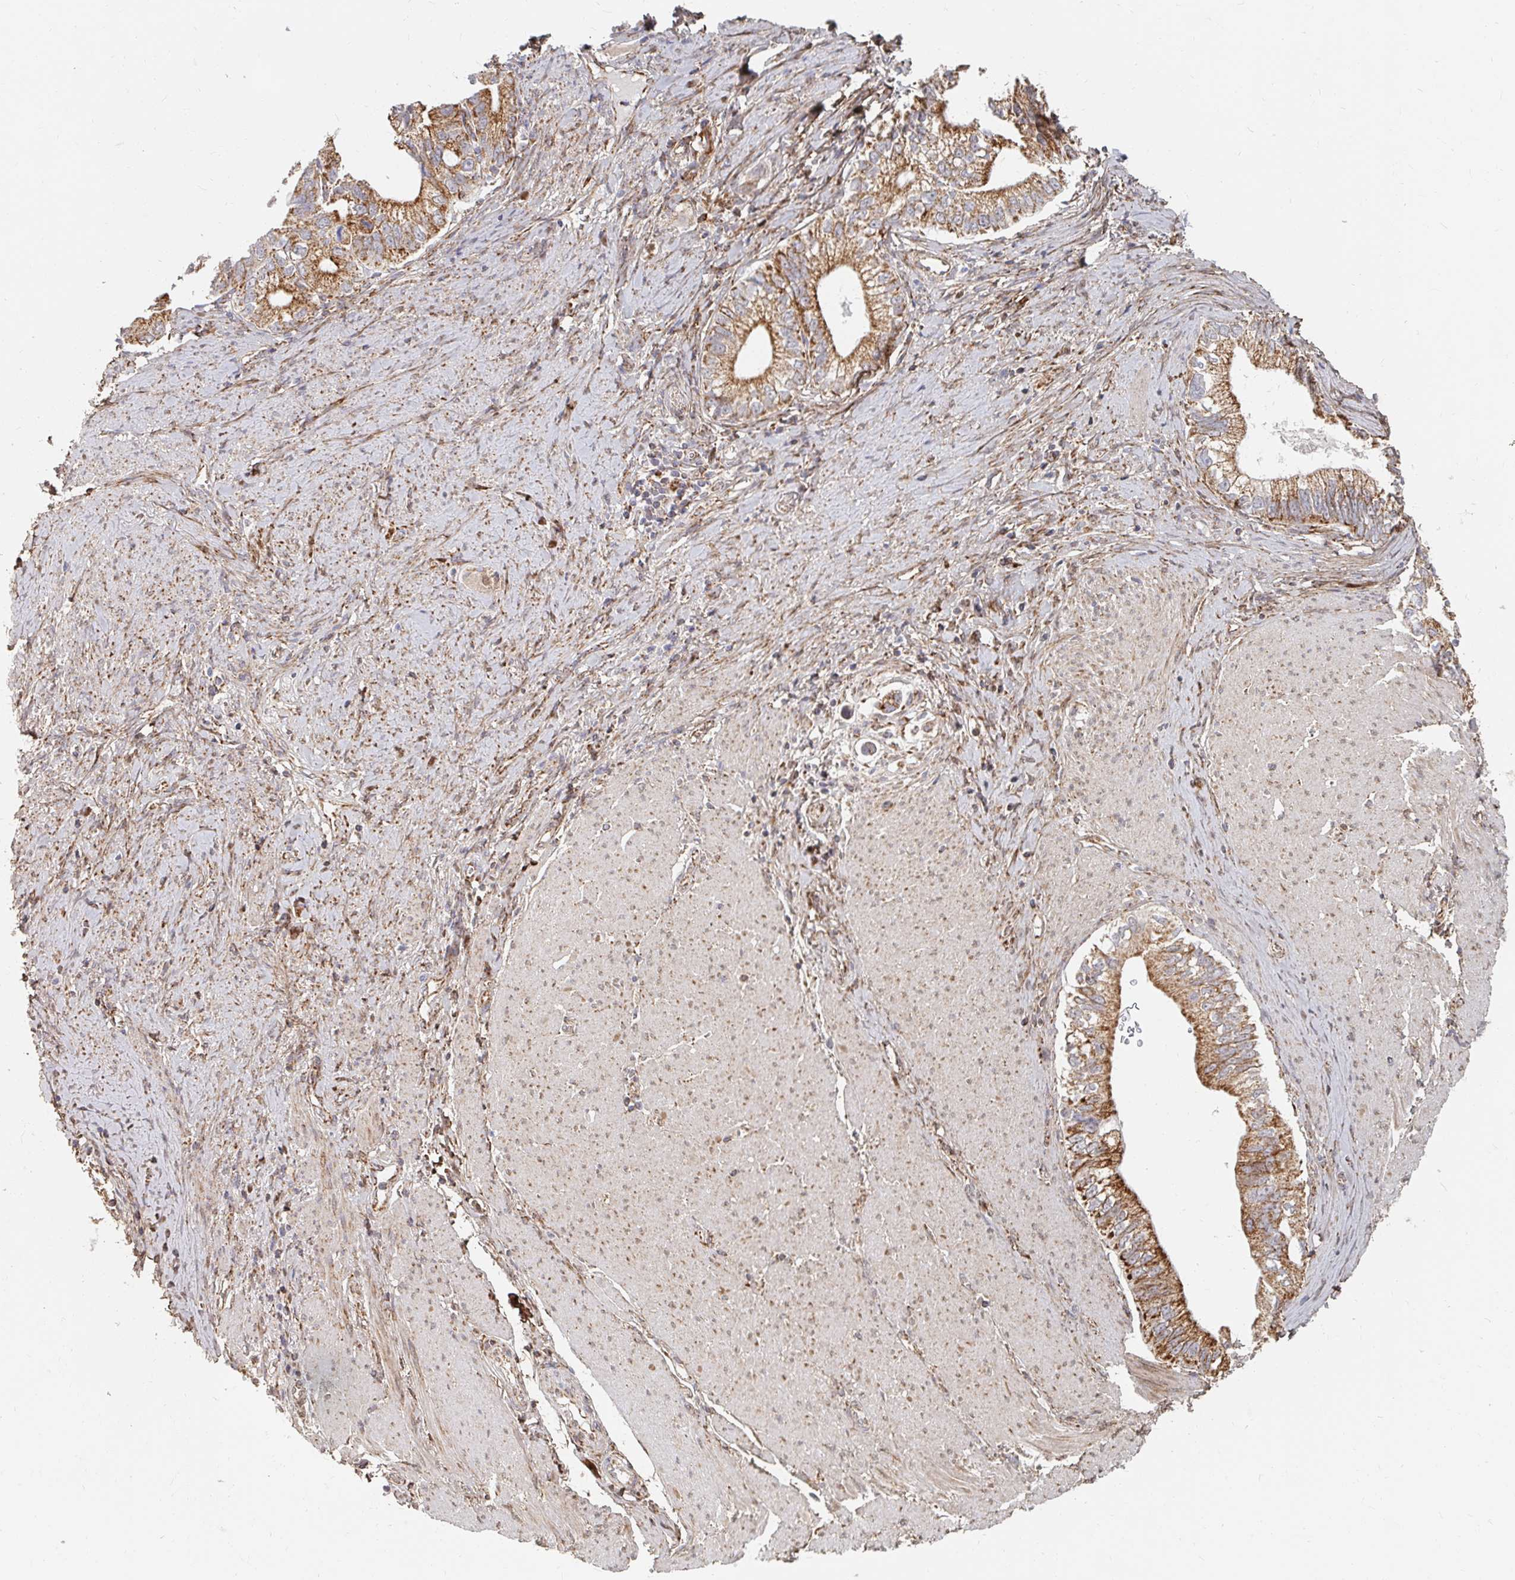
{"staining": {"intensity": "moderate", "quantity": ">75%", "location": "cytoplasmic/membranous"}, "tissue": "pancreatic cancer", "cell_type": "Tumor cells", "image_type": "cancer", "snomed": [{"axis": "morphology", "description": "Adenocarcinoma, NOS"}, {"axis": "topography", "description": "Pancreas"}], "caption": "Human pancreatic adenocarcinoma stained for a protein (brown) reveals moderate cytoplasmic/membranous positive expression in approximately >75% of tumor cells.", "gene": "MAVS", "patient": {"sex": "male", "age": 70}}